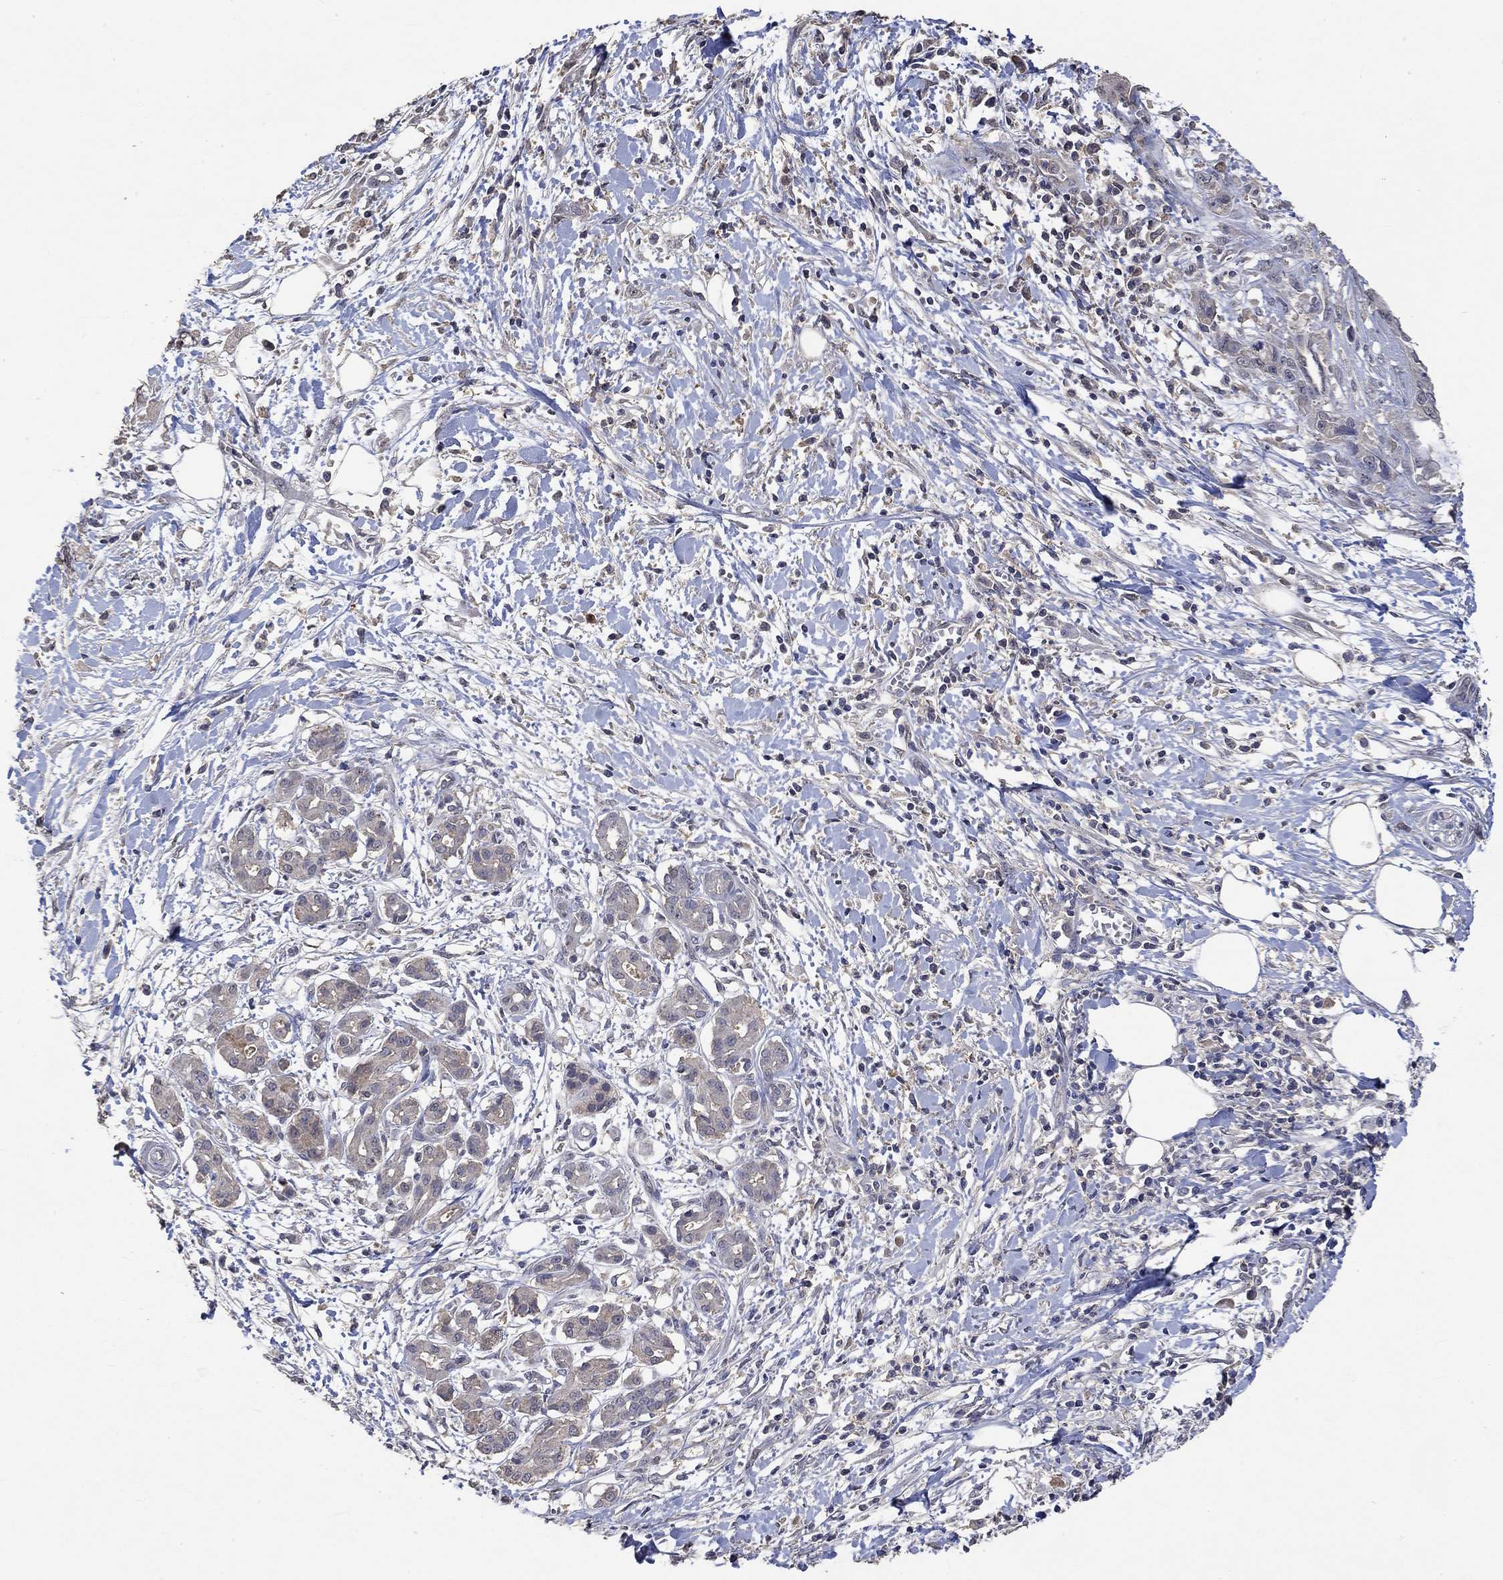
{"staining": {"intensity": "weak", "quantity": "<25%", "location": "cytoplasmic/membranous"}, "tissue": "pancreatic cancer", "cell_type": "Tumor cells", "image_type": "cancer", "snomed": [{"axis": "morphology", "description": "Adenocarcinoma, NOS"}, {"axis": "topography", "description": "Pancreas"}], "caption": "Pancreatic adenocarcinoma stained for a protein using IHC demonstrates no expression tumor cells.", "gene": "PTPN20", "patient": {"sex": "male", "age": 72}}